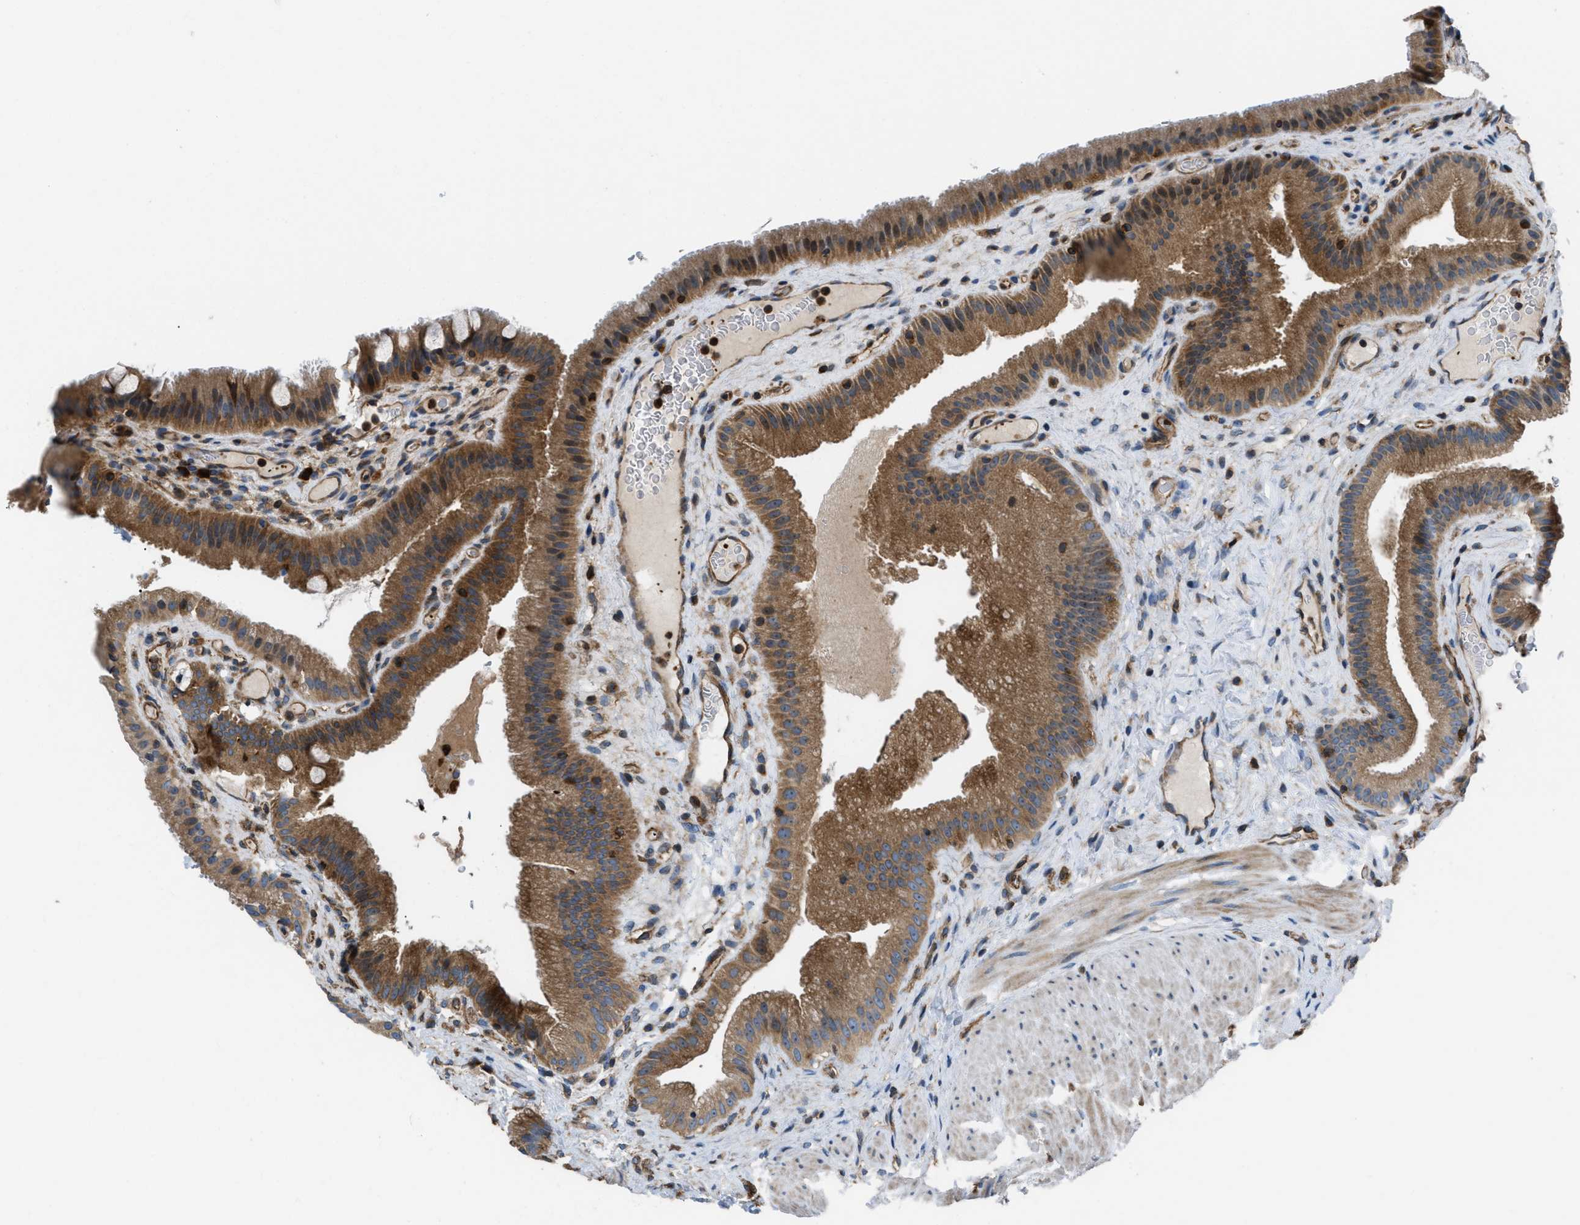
{"staining": {"intensity": "strong", "quantity": ">75%", "location": "cytoplasmic/membranous"}, "tissue": "gallbladder", "cell_type": "Glandular cells", "image_type": "normal", "snomed": [{"axis": "morphology", "description": "Normal tissue, NOS"}, {"axis": "topography", "description": "Gallbladder"}], "caption": "Immunohistochemical staining of normal gallbladder displays >75% levels of strong cytoplasmic/membranous protein expression in approximately >75% of glandular cells. (IHC, brightfield microscopy, high magnification).", "gene": "ATP2A3", "patient": {"sex": "male", "age": 49}}